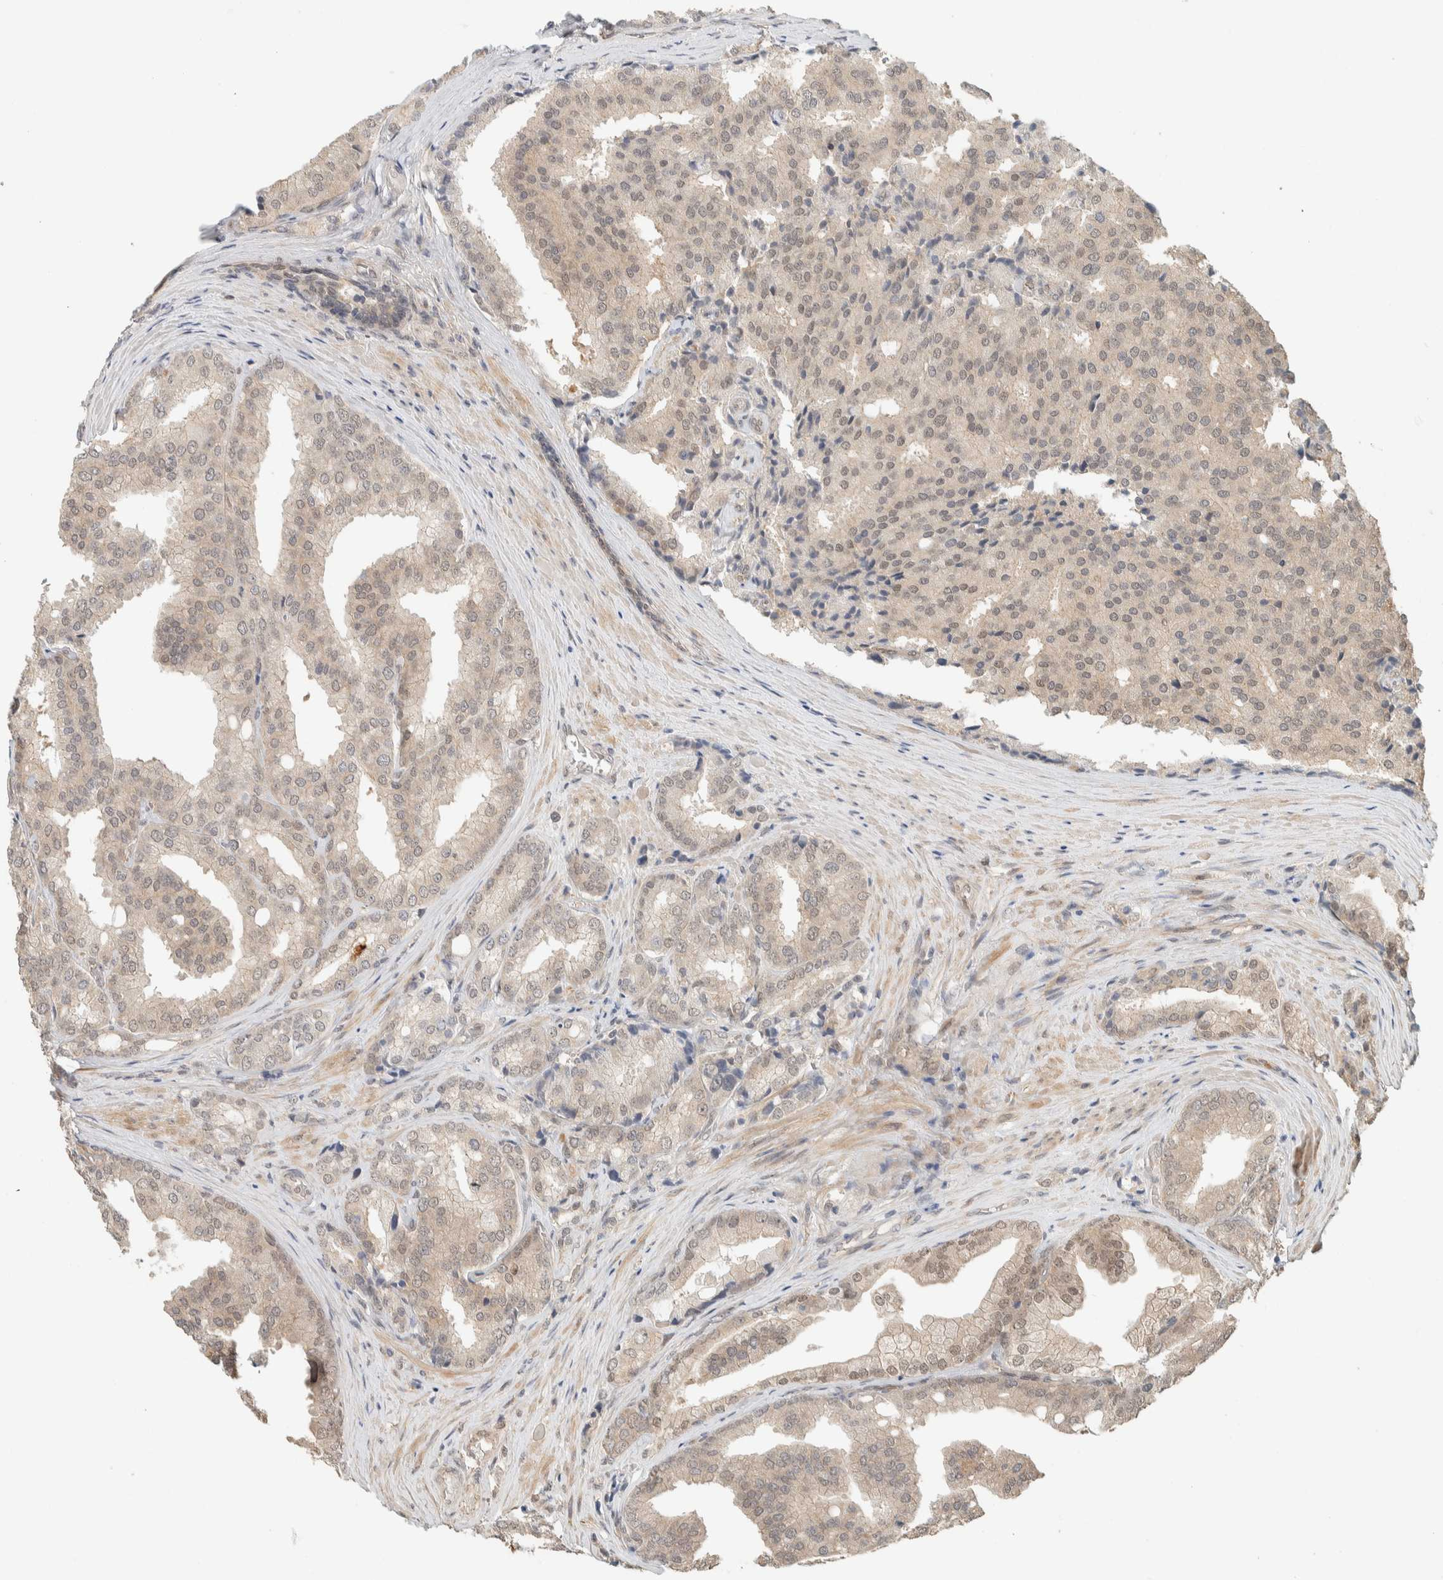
{"staining": {"intensity": "weak", "quantity": "<25%", "location": "nuclear"}, "tissue": "prostate cancer", "cell_type": "Tumor cells", "image_type": "cancer", "snomed": [{"axis": "morphology", "description": "Adenocarcinoma, High grade"}, {"axis": "topography", "description": "Prostate"}], "caption": "High magnification brightfield microscopy of prostate high-grade adenocarcinoma stained with DAB (3,3'-diaminobenzidine) (brown) and counterstained with hematoxylin (blue): tumor cells show no significant positivity. (Stains: DAB IHC with hematoxylin counter stain, Microscopy: brightfield microscopy at high magnification).", "gene": "ZBTB2", "patient": {"sex": "male", "age": 50}}